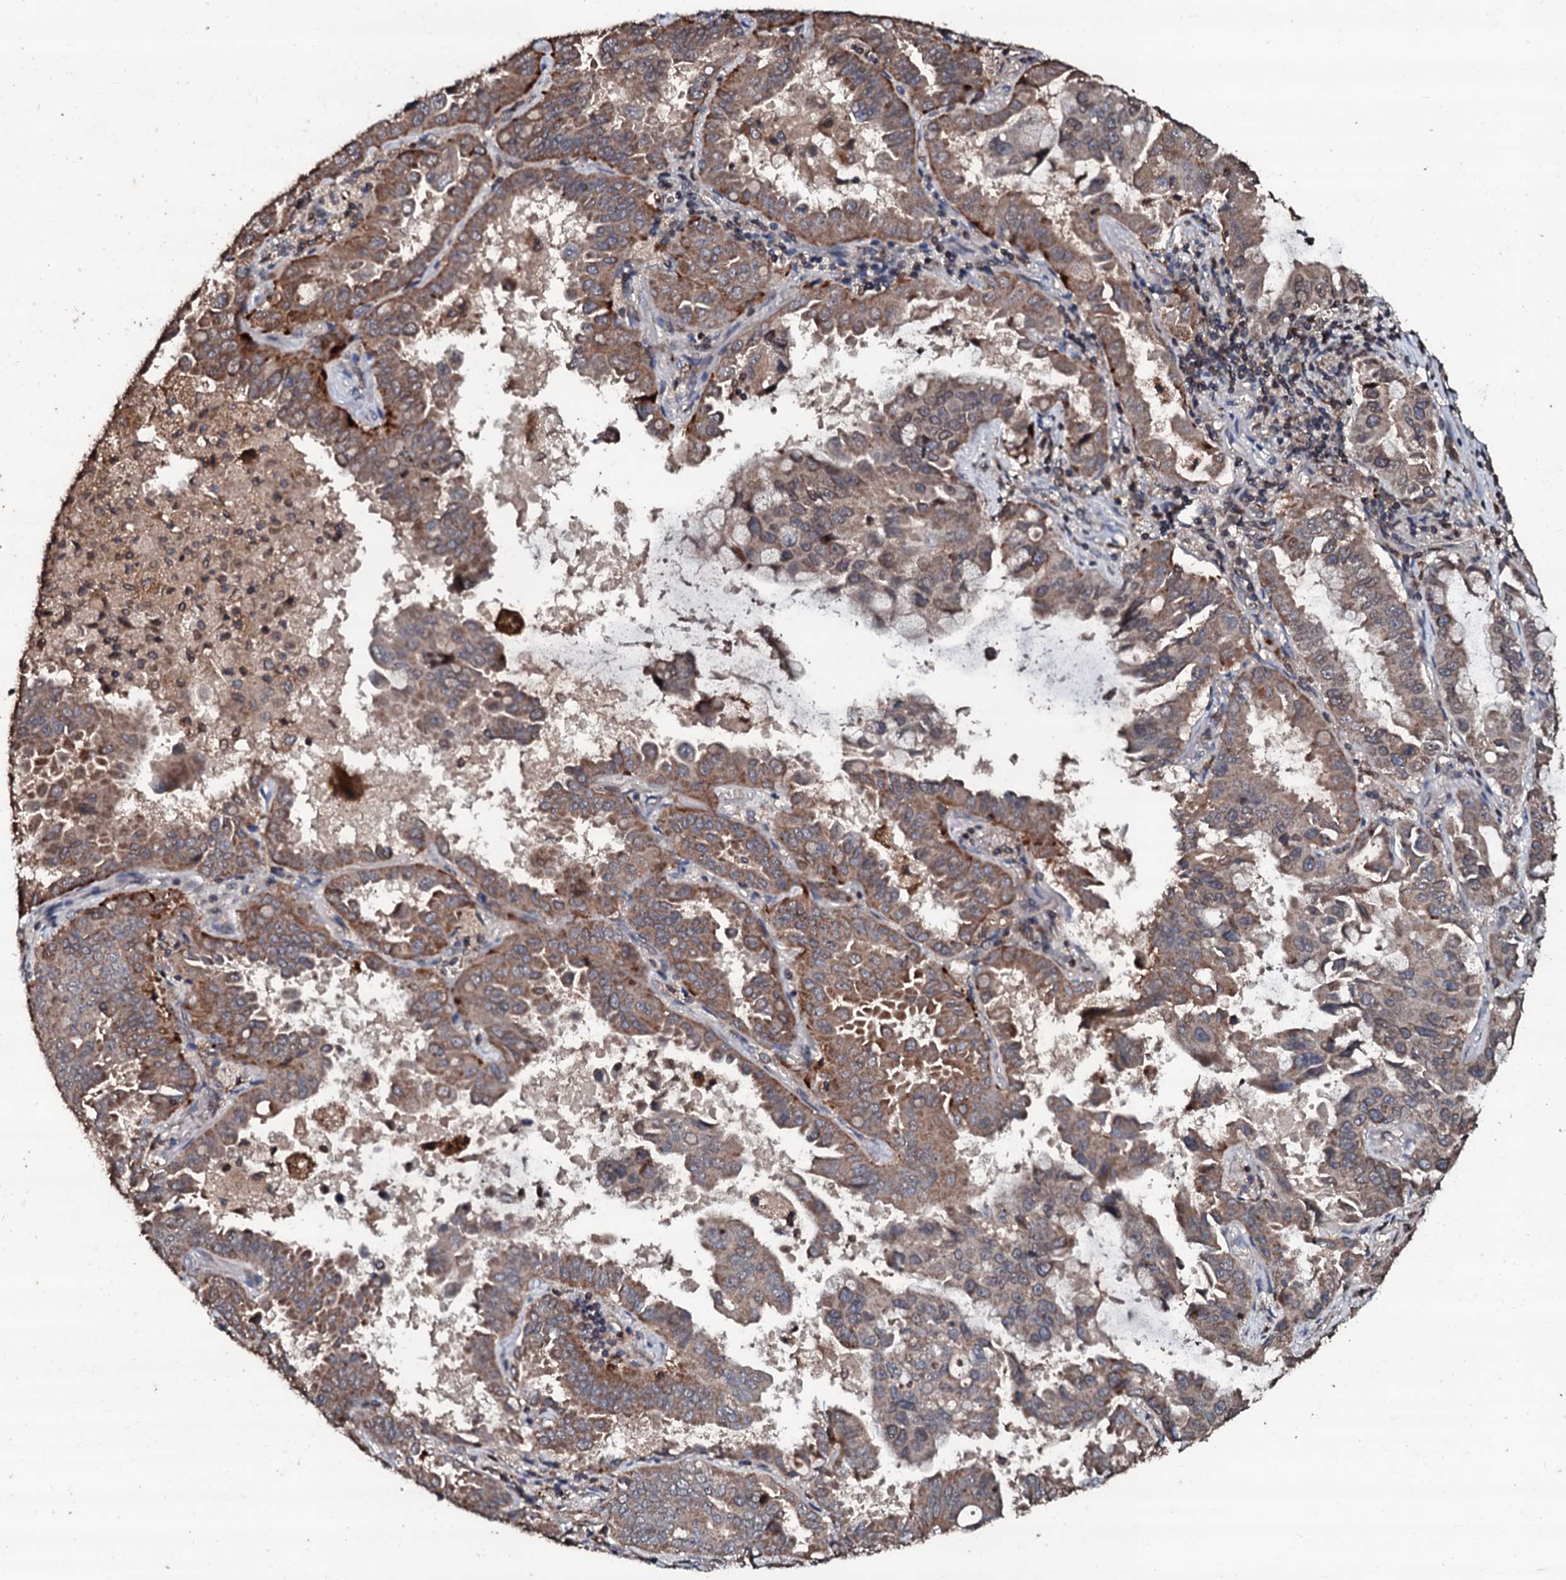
{"staining": {"intensity": "moderate", "quantity": ">75%", "location": "cytoplasmic/membranous"}, "tissue": "lung cancer", "cell_type": "Tumor cells", "image_type": "cancer", "snomed": [{"axis": "morphology", "description": "Adenocarcinoma, NOS"}, {"axis": "topography", "description": "Lung"}], "caption": "Immunohistochemistry of adenocarcinoma (lung) shows medium levels of moderate cytoplasmic/membranous positivity in about >75% of tumor cells.", "gene": "SDHAF2", "patient": {"sex": "male", "age": 64}}